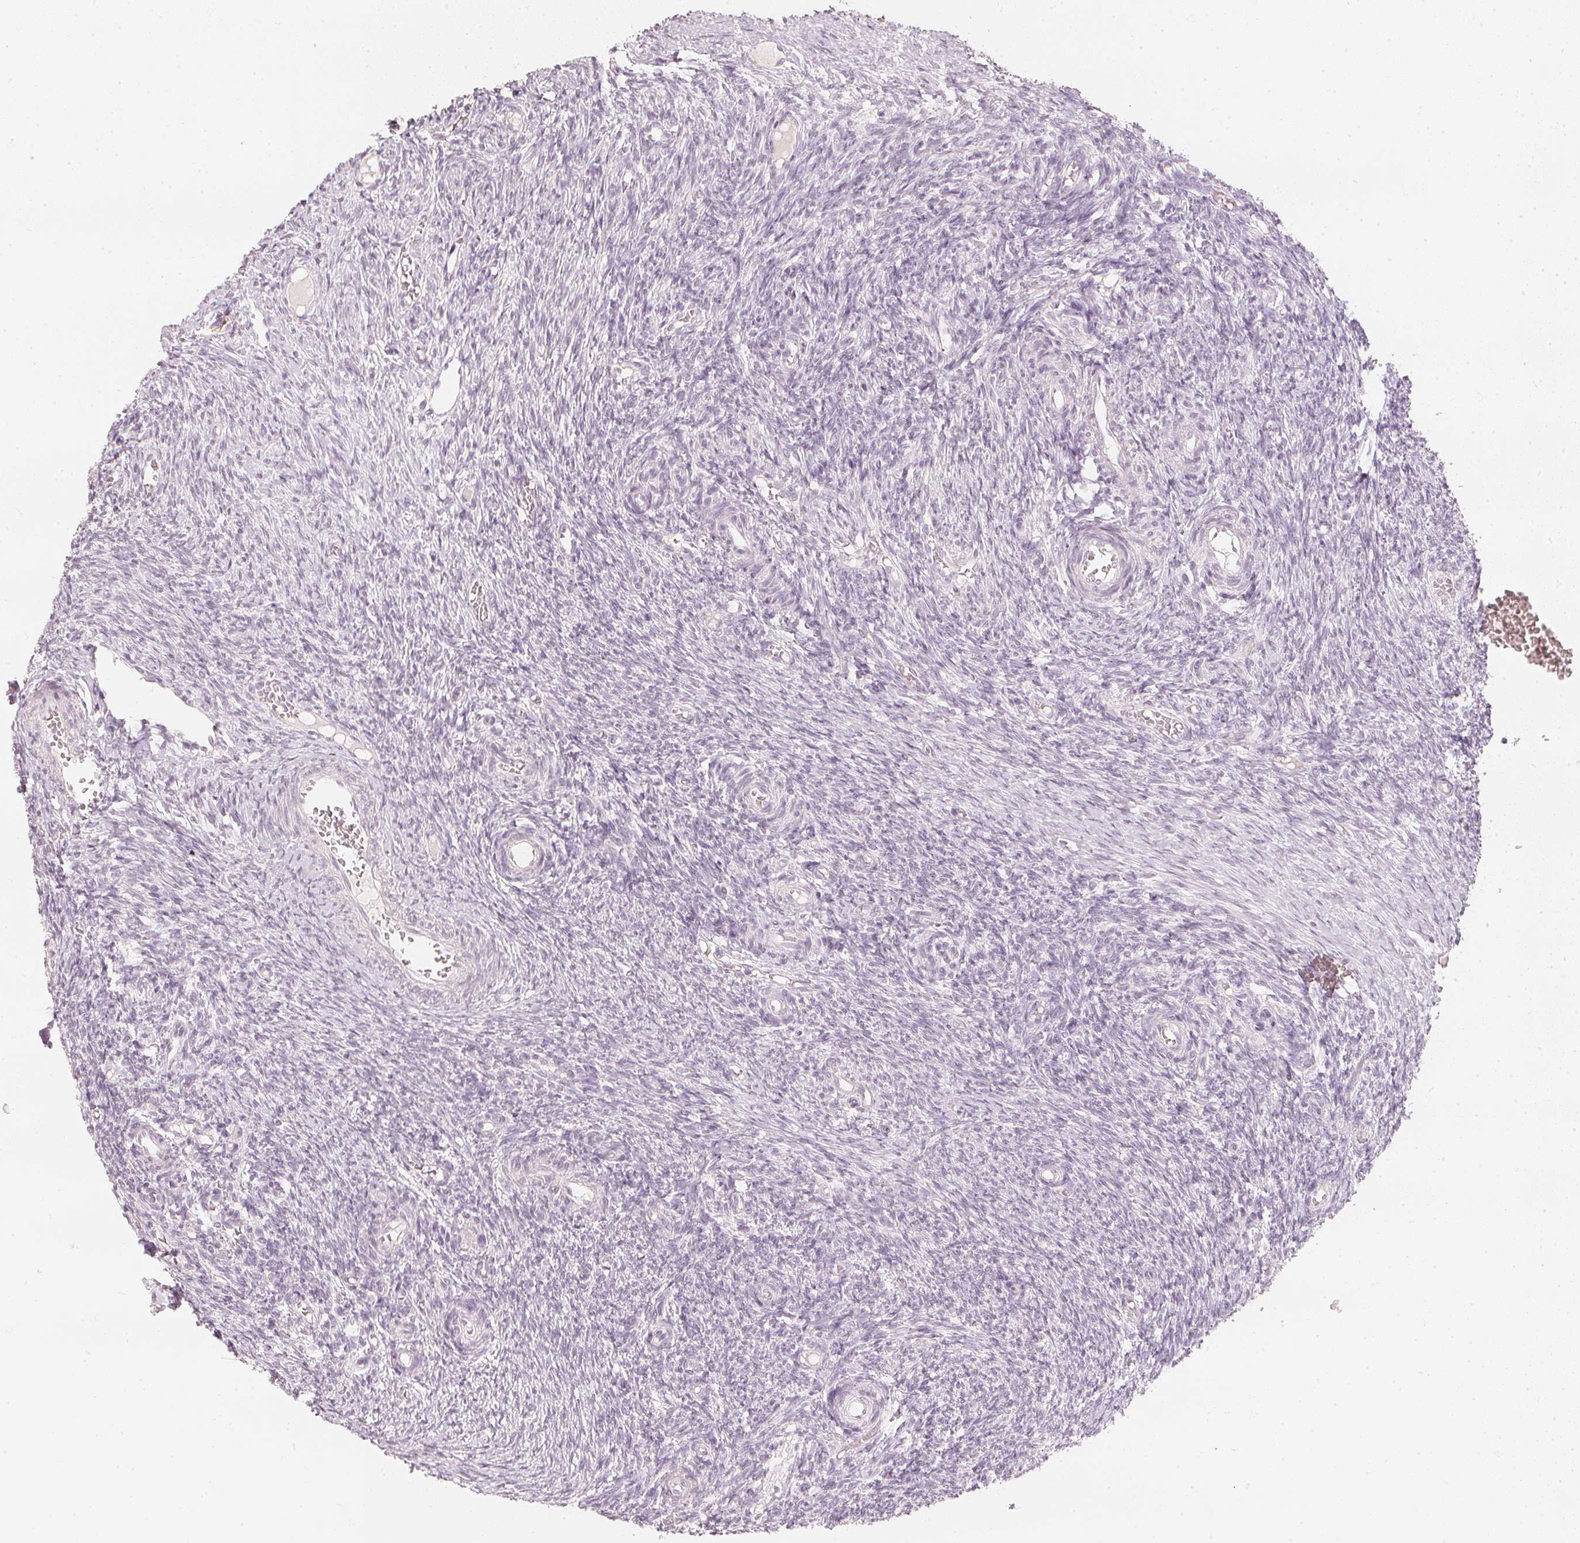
{"staining": {"intensity": "negative", "quantity": "none", "location": "none"}, "tissue": "ovary", "cell_type": "Ovarian stroma cells", "image_type": "normal", "snomed": [{"axis": "morphology", "description": "Normal tissue, NOS"}, {"axis": "topography", "description": "Ovary"}], "caption": "This is an immunohistochemistry histopathology image of unremarkable human ovary. There is no staining in ovarian stroma cells.", "gene": "CALB1", "patient": {"sex": "female", "age": 39}}